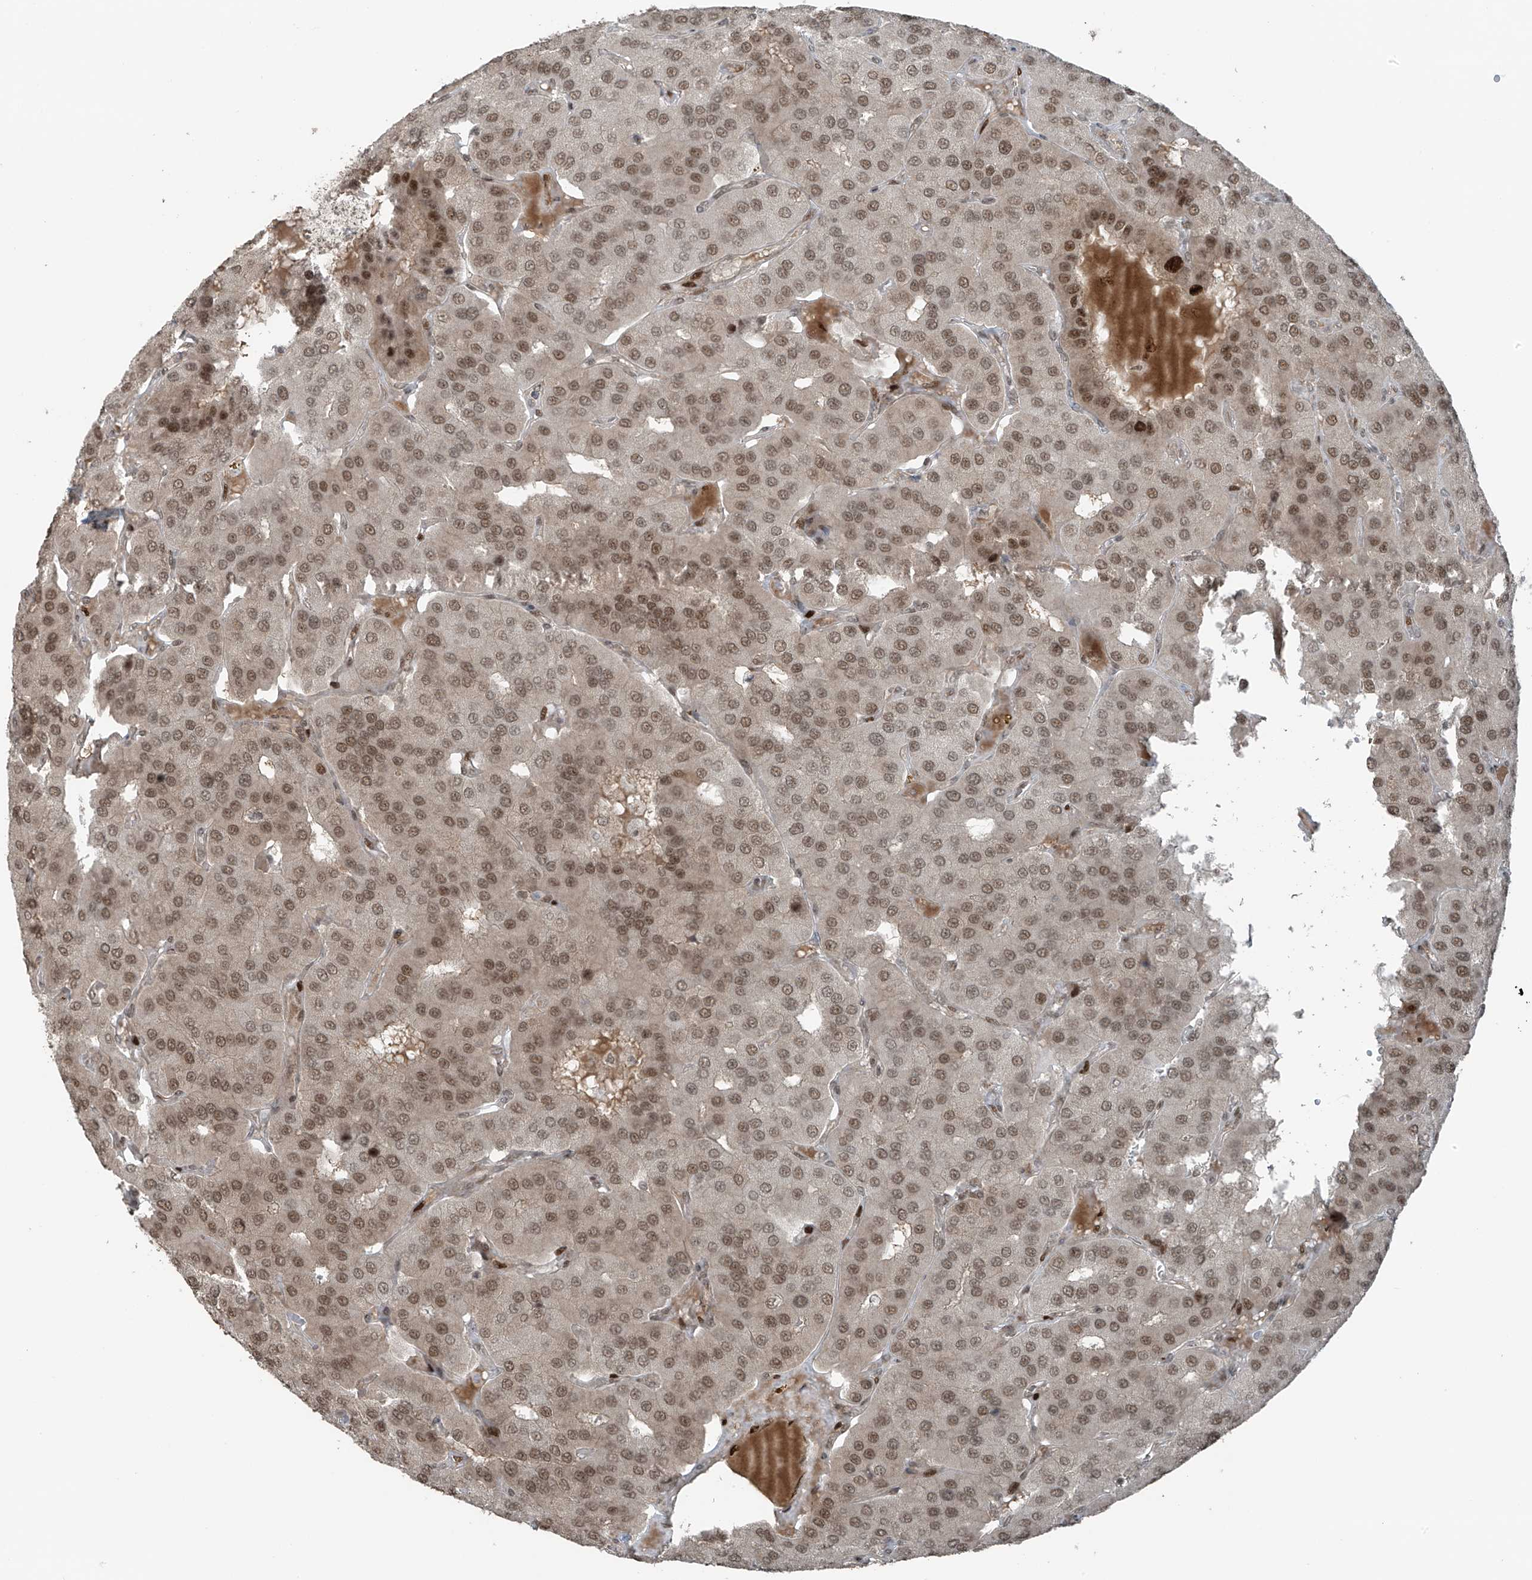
{"staining": {"intensity": "moderate", "quantity": ">75%", "location": "nuclear"}, "tissue": "parathyroid gland", "cell_type": "Glandular cells", "image_type": "normal", "snomed": [{"axis": "morphology", "description": "Normal tissue, NOS"}, {"axis": "morphology", "description": "Adenoma, NOS"}, {"axis": "topography", "description": "Parathyroid gland"}], "caption": "Moderate nuclear staining is identified in approximately >75% of glandular cells in benign parathyroid gland.", "gene": "PCNP", "patient": {"sex": "female", "age": 86}}